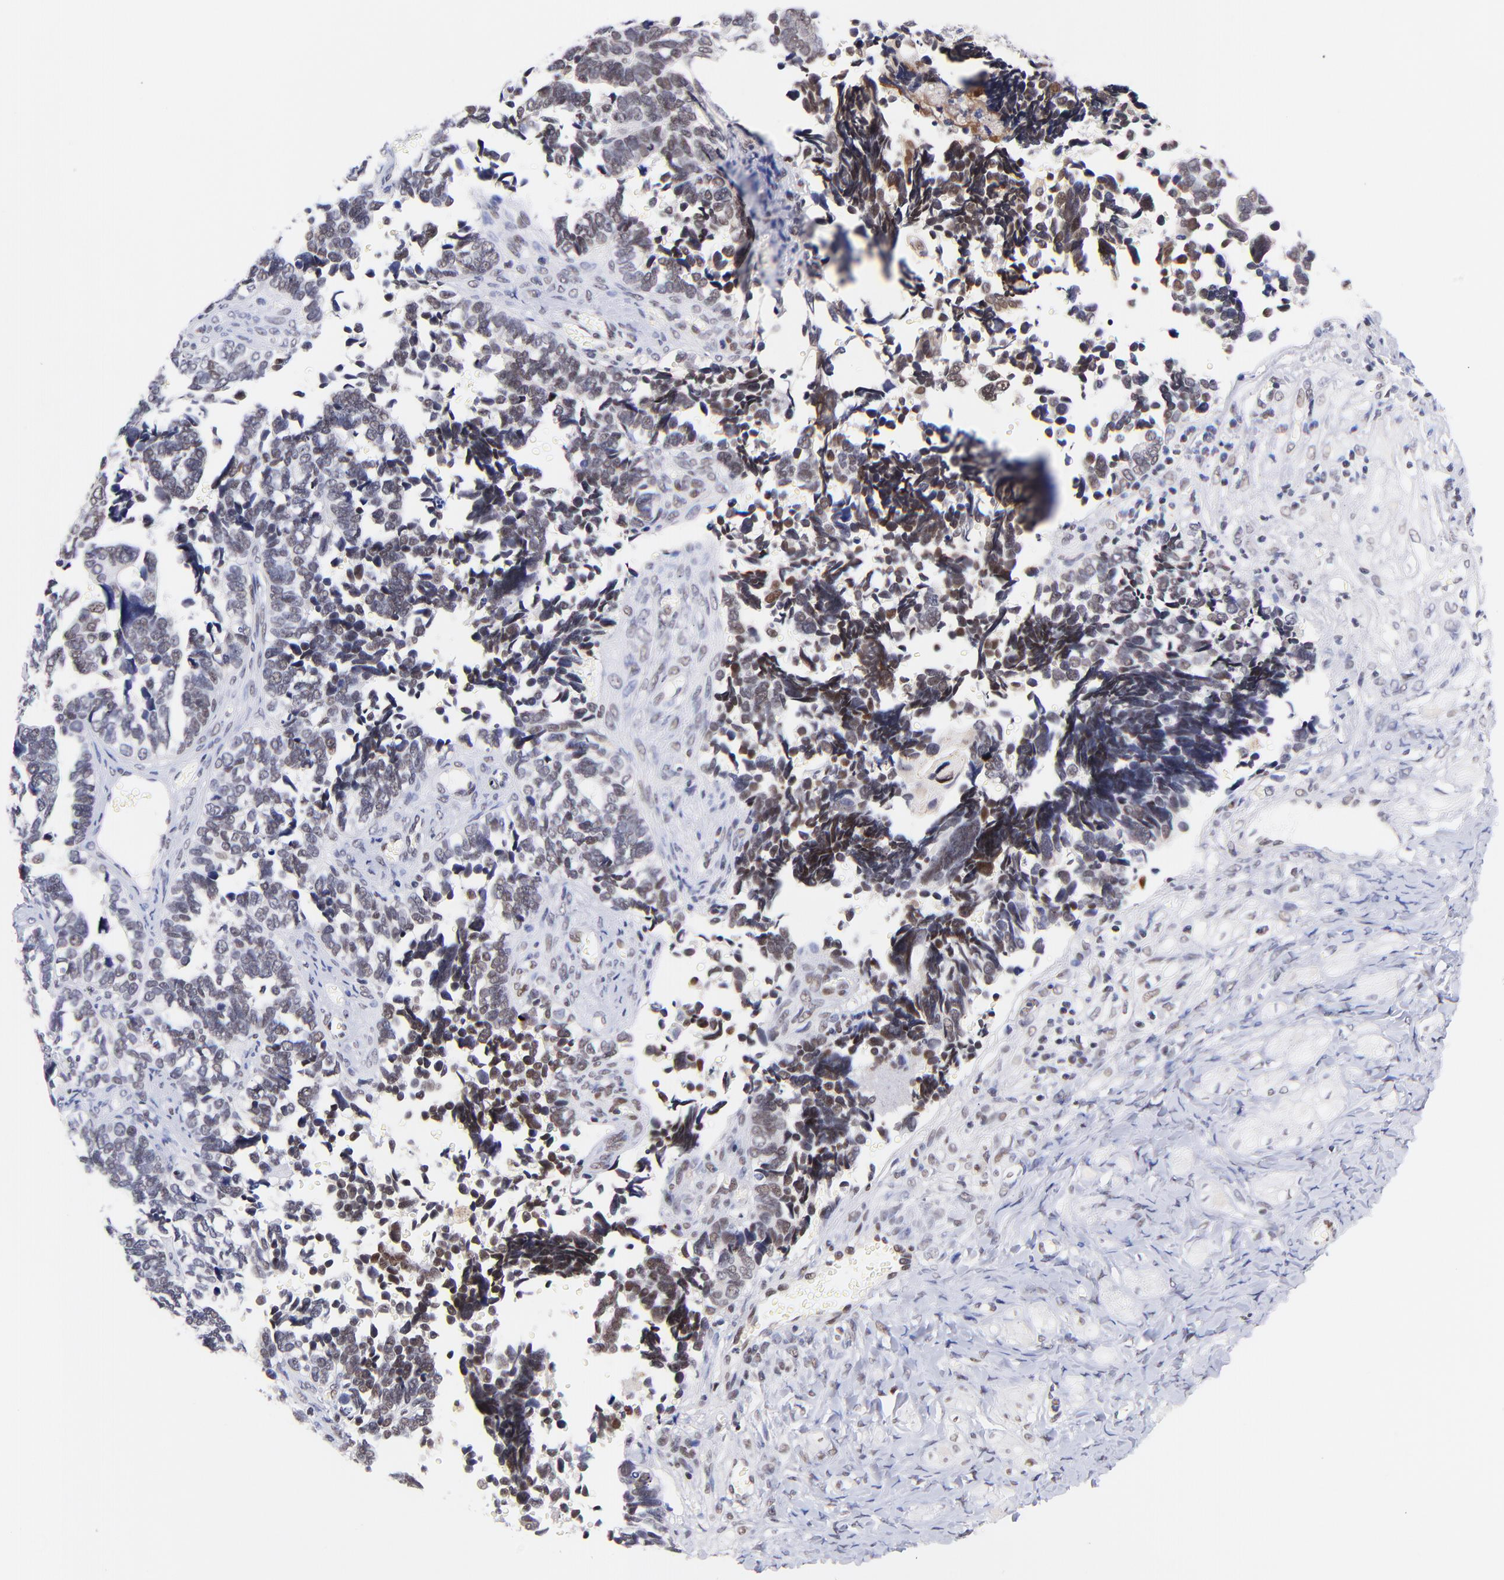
{"staining": {"intensity": "moderate", "quantity": ">75%", "location": "nuclear"}, "tissue": "ovarian cancer", "cell_type": "Tumor cells", "image_type": "cancer", "snomed": [{"axis": "morphology", "description": "Cystadenocarcinoma, serous, NOS"}, {"axis": "topography", "description": "Ovary"}], "caption": "A photomicrograph of ovarian serous cystadenocarcinoma stained for a protein demonstrates moderate nuclear brown staining in tumor cells.", "gene": "MIDEAS", "patient": {"sex": "female", "age": 77}}